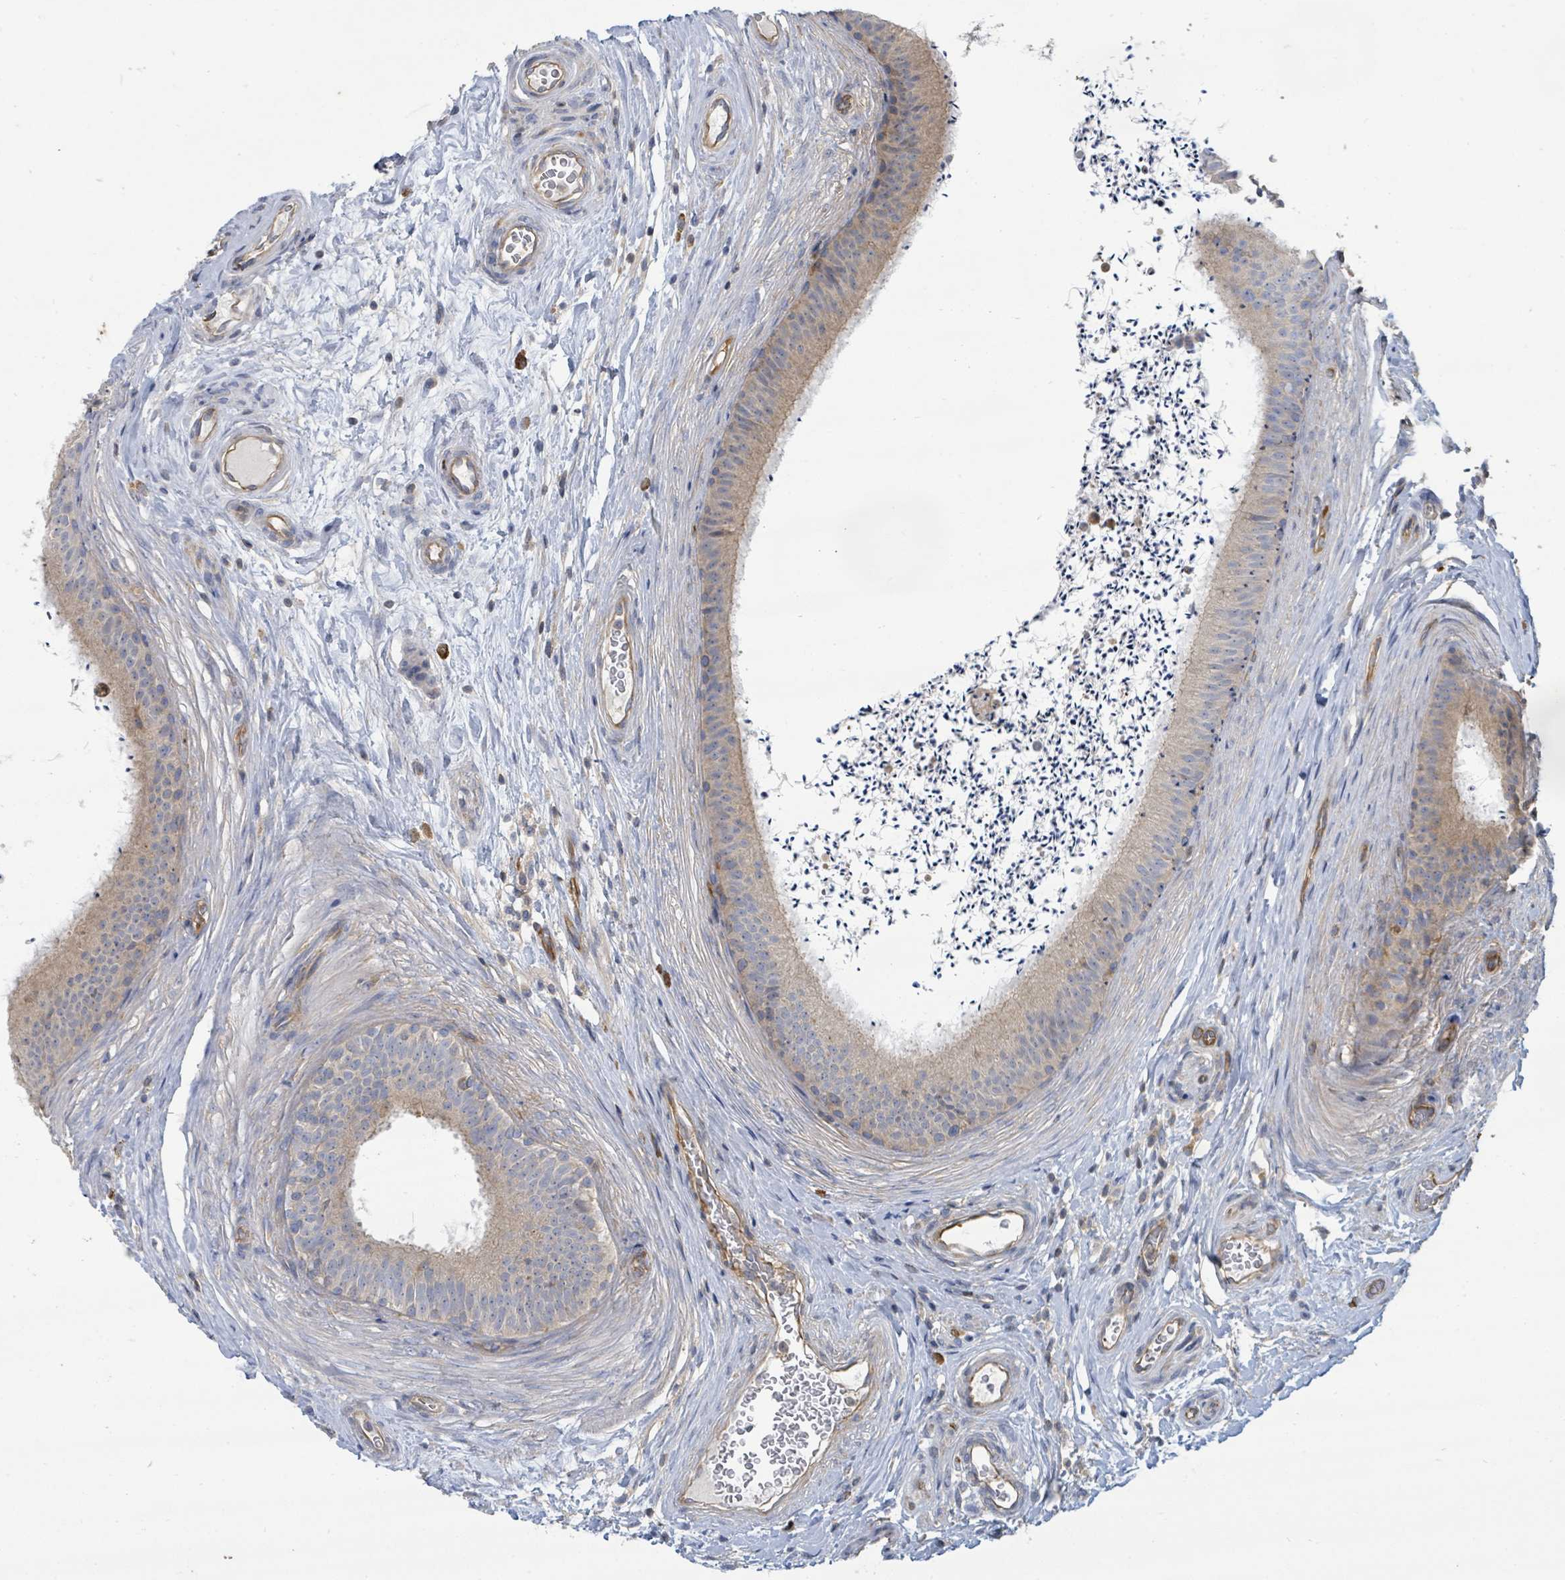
{"staining": {"intensity": "weak", "quantity": ">75%", "location": "cytoplasmic/membranous"}, "tissue": "epididymis", "cell_type": "Glandular cells", "image_type": "normal", "snomed": [{"axis": "morphology", "description": "Normal tissue, NOS"}, {"axis": "topography", "description": "Testis"}, {"axis": "topography", "description": "Epididymis"}], "caption": "Protein staining by immunohistochemistry displays weak cytoplasmic/membranous positivity in approximately >75% of glandular cells in normal epididymis.", "gene": "BOLA2B", "patient": {"sex": "male", "age": 41}}